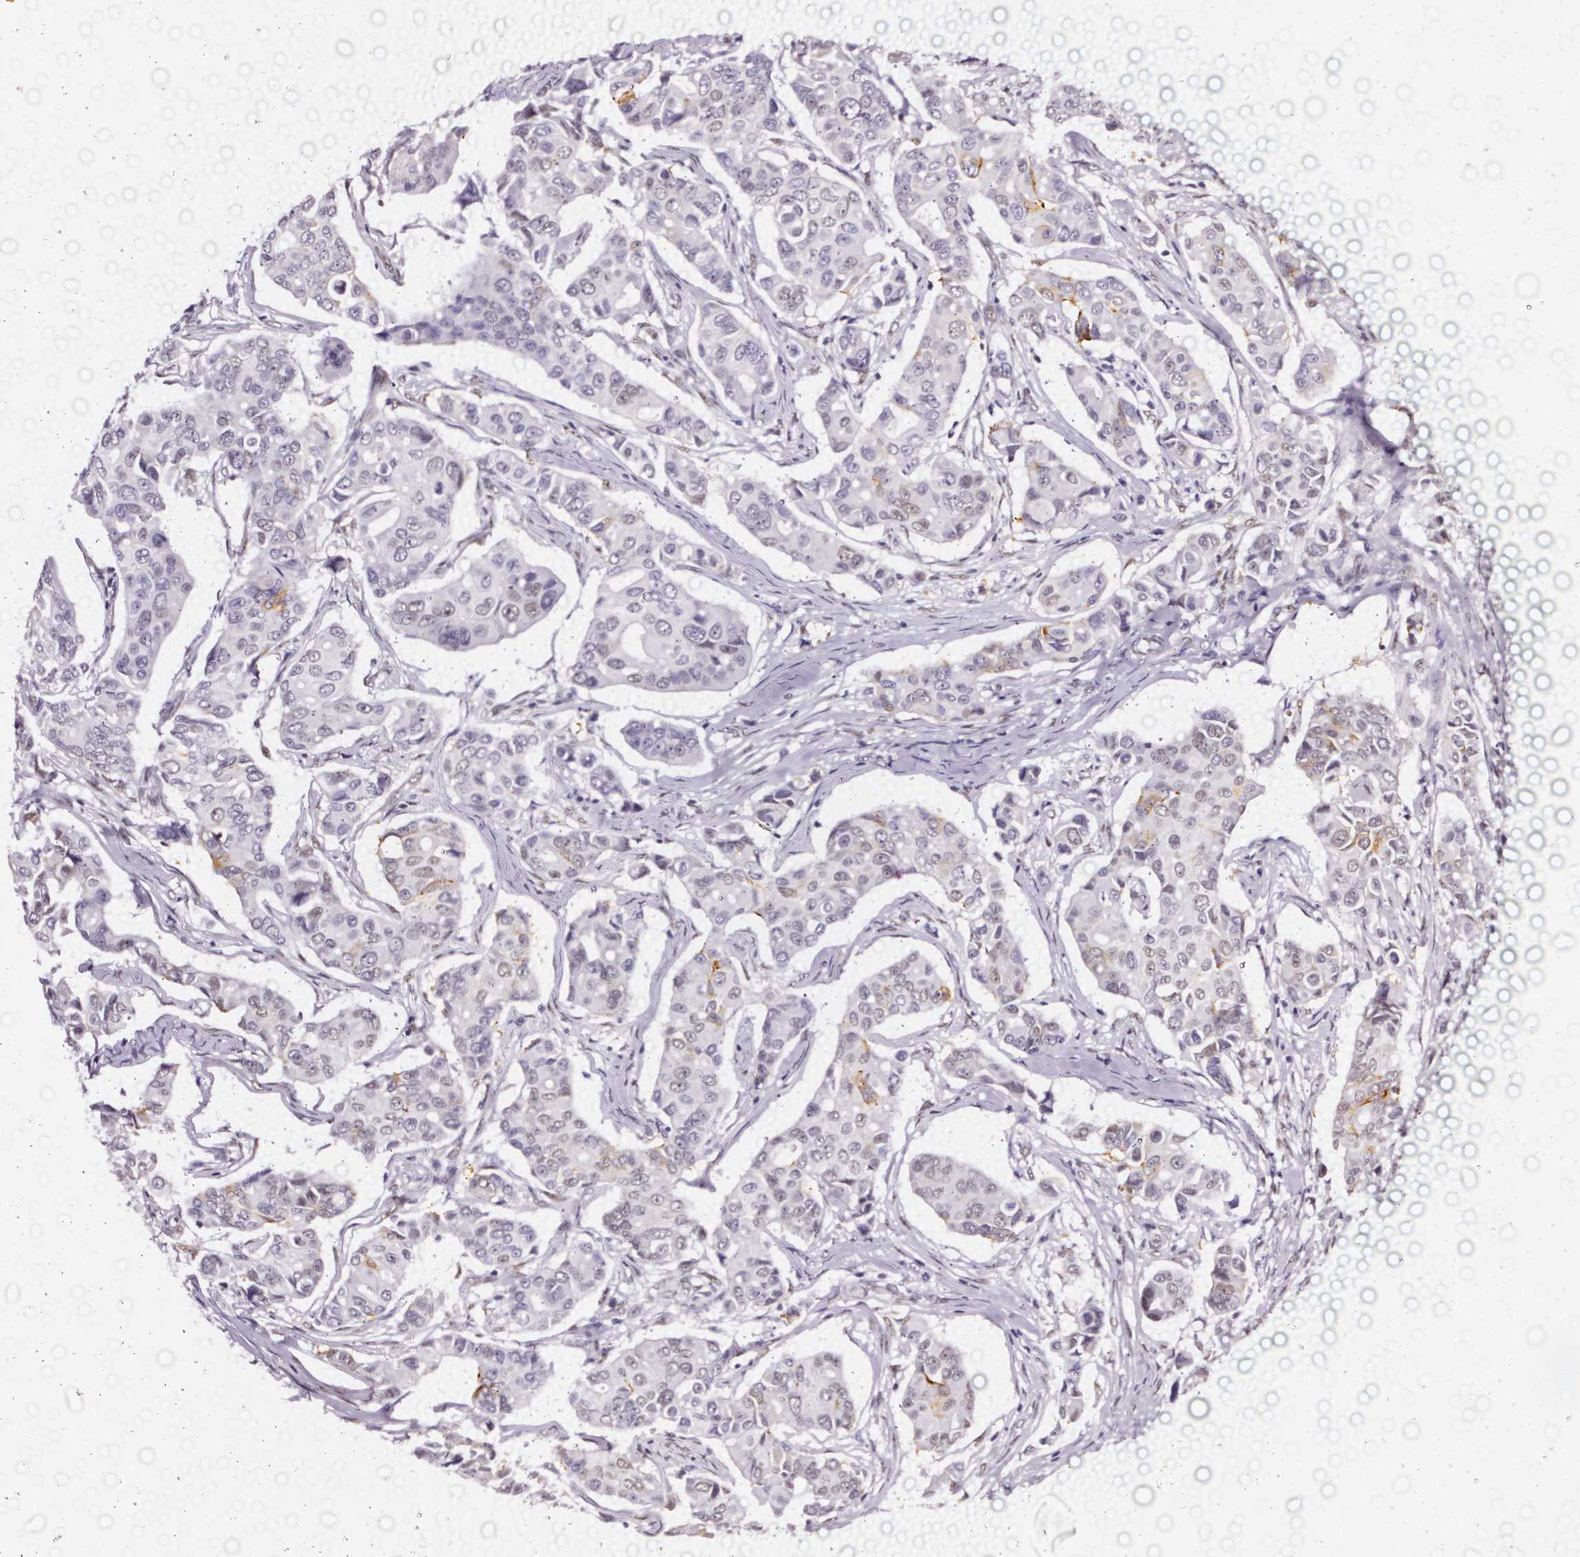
{"staining": {"intensity": "negative", "quantity": "none", "location": "none"}, "tissue": "breast cancer", "cell_type": "Tumor cells", "image_type": "cancer", "snomed": [{"axis": "morphology", "description": "Duct carcinoma"}, {"axis": "topography", "description": "Breast"}], "caption": "Tumor cells are negative for protein expression in human intraductal carcinoma (breast). Nuclei are stained in blue.", "gene": "GP6", "patient": {"sex": "female", "age": 54}}